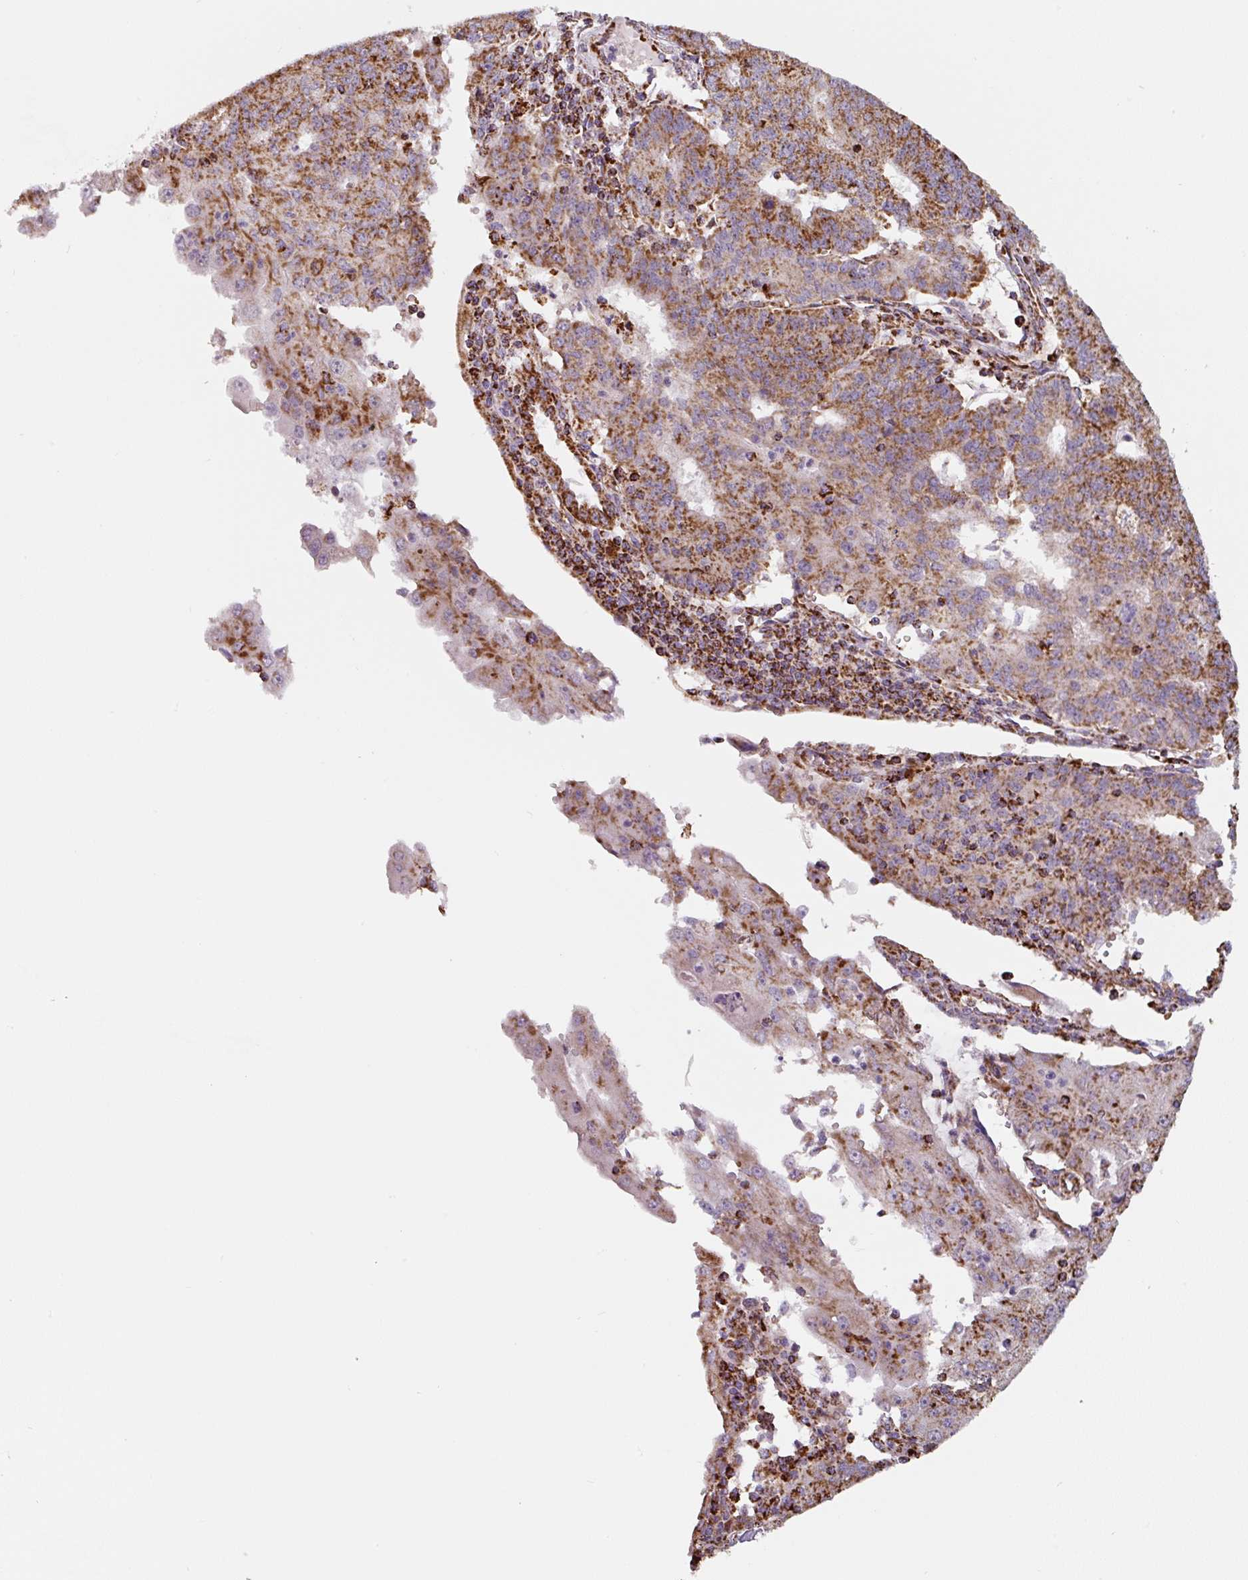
{"staining": {"intensity": "strong", "quantity": "25%-75%", "location": "cytoplasmic/membranous"}, "tissue": "endometrial cancer", "cell_type": "Tumor cells", "image_type": "cancer", "snomed": [{"axis": "morphology", "description": "Adenocarcinoma, NOS"}, {"axis": "topography", "description": "Endometrium"}], "caption": "Protein staining reveals strong cytoplasmic/membranous staining in about 25%-75% of tumor cells in endometrial adenocarcinoma.", "gene": "MT-CO2", "patient": {"sex": "female", "age": 56}}